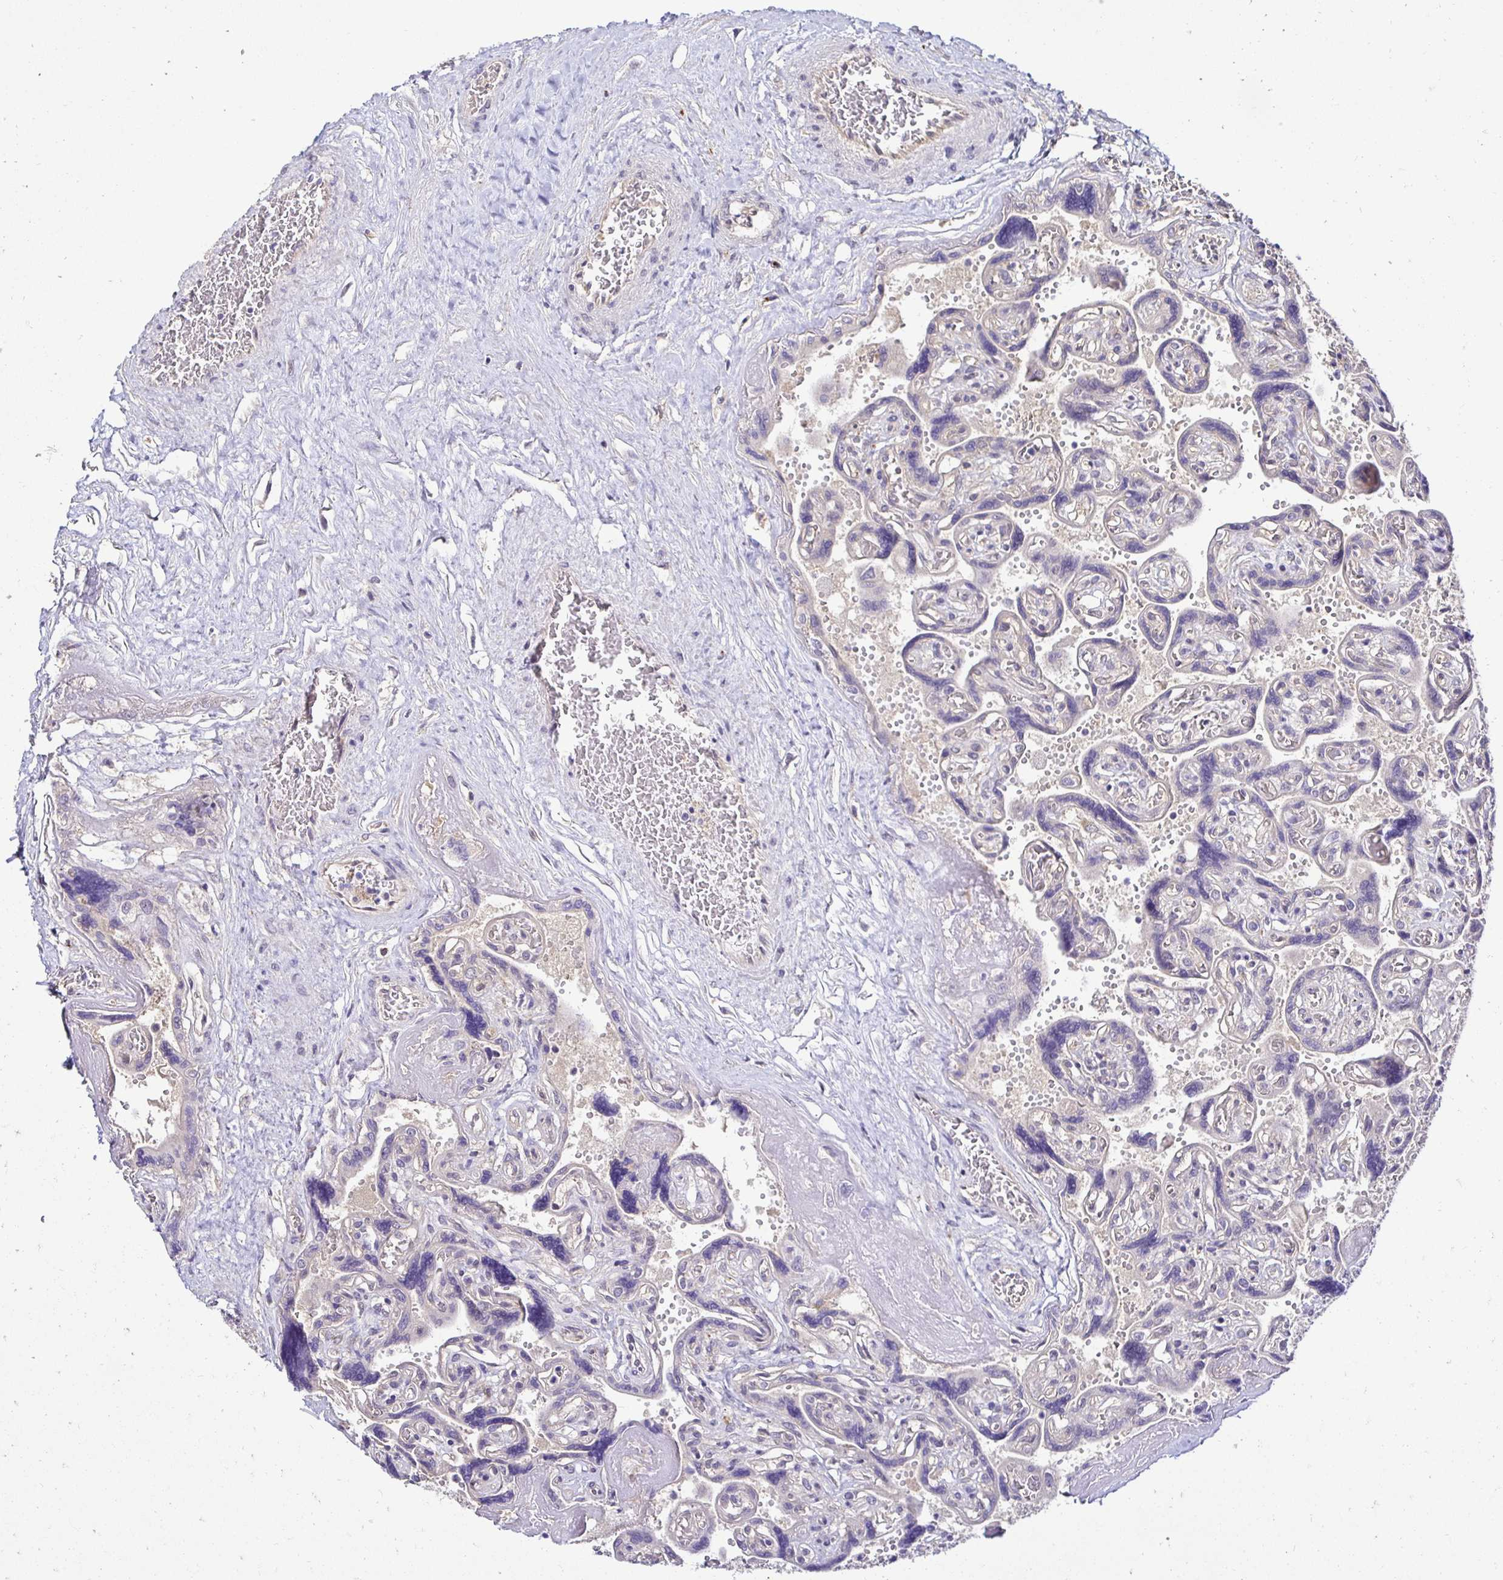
{"staining": {"intensity": "weak", "quantity": "<25%", "location": "cytoplasmic/membranous"}, "tissue": "placenta", "cell_type": "Decidual cells", "image_type": "normal", "snomed": [{"axis": "morphology", "description": "Normal tissue, NOS"}, {"axis": "topography", "description": "Placenta"}], "caption": "The photomicrograph shows no significant staining in decidual cells of placenta.", "gene": "SLC9A1", "patient": {"sex": "female", "age": 32}}